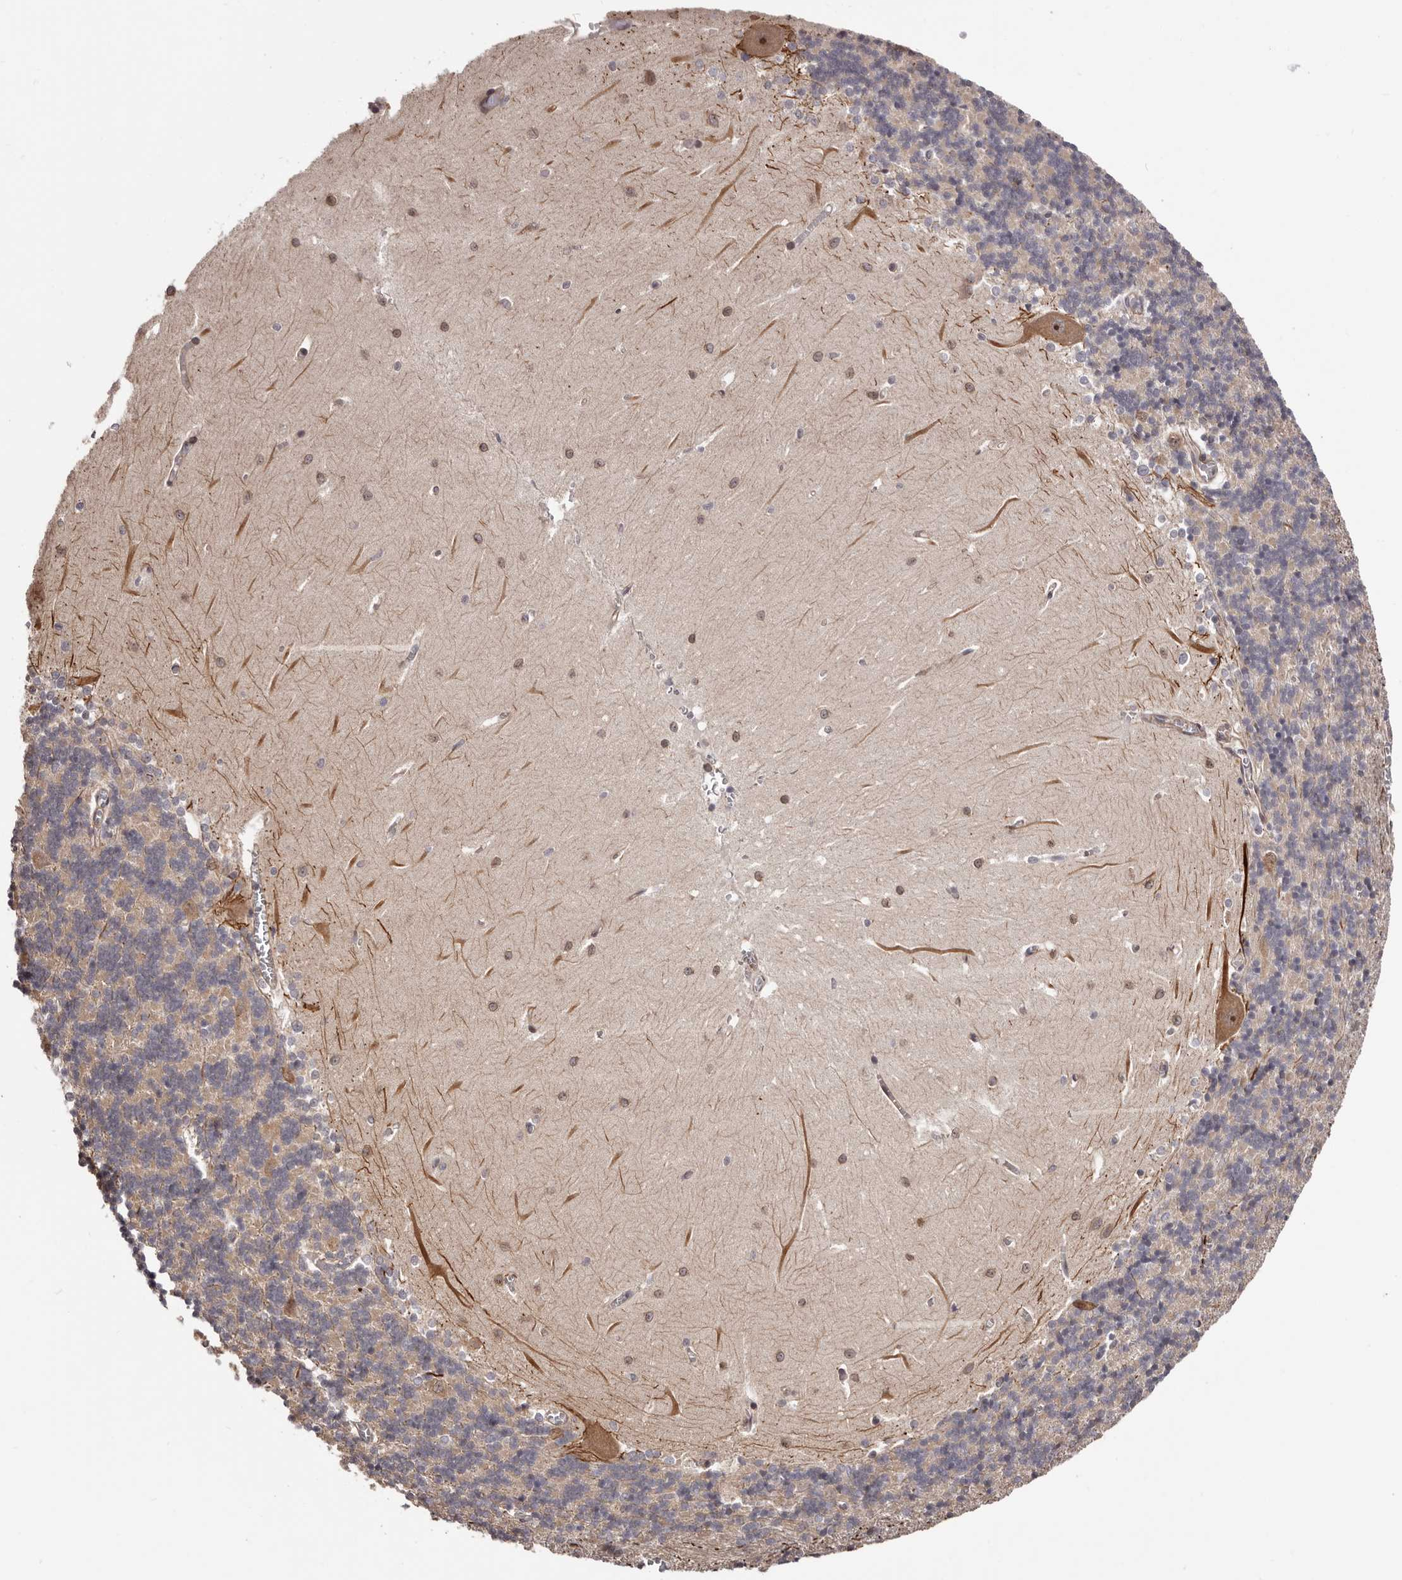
{"staining": {"intensity": "weak", "quantity": "<25%", "location": "cytoplasmic/membranous"}, "tissue": "cerebellum", "cell_type": "Cells in granular layer", "image_type": "normal", "snomed": [{"axis": "morphology", "description": "Normal tissue, NOS"}, {"axis": "topography", "description": "Cerebellum"}], "caption": "The IHC image has no significant expression in cells in granular layer of cerebellum.", "gene": "NOL12", "patient": {"sex": "male", "age": 37}}